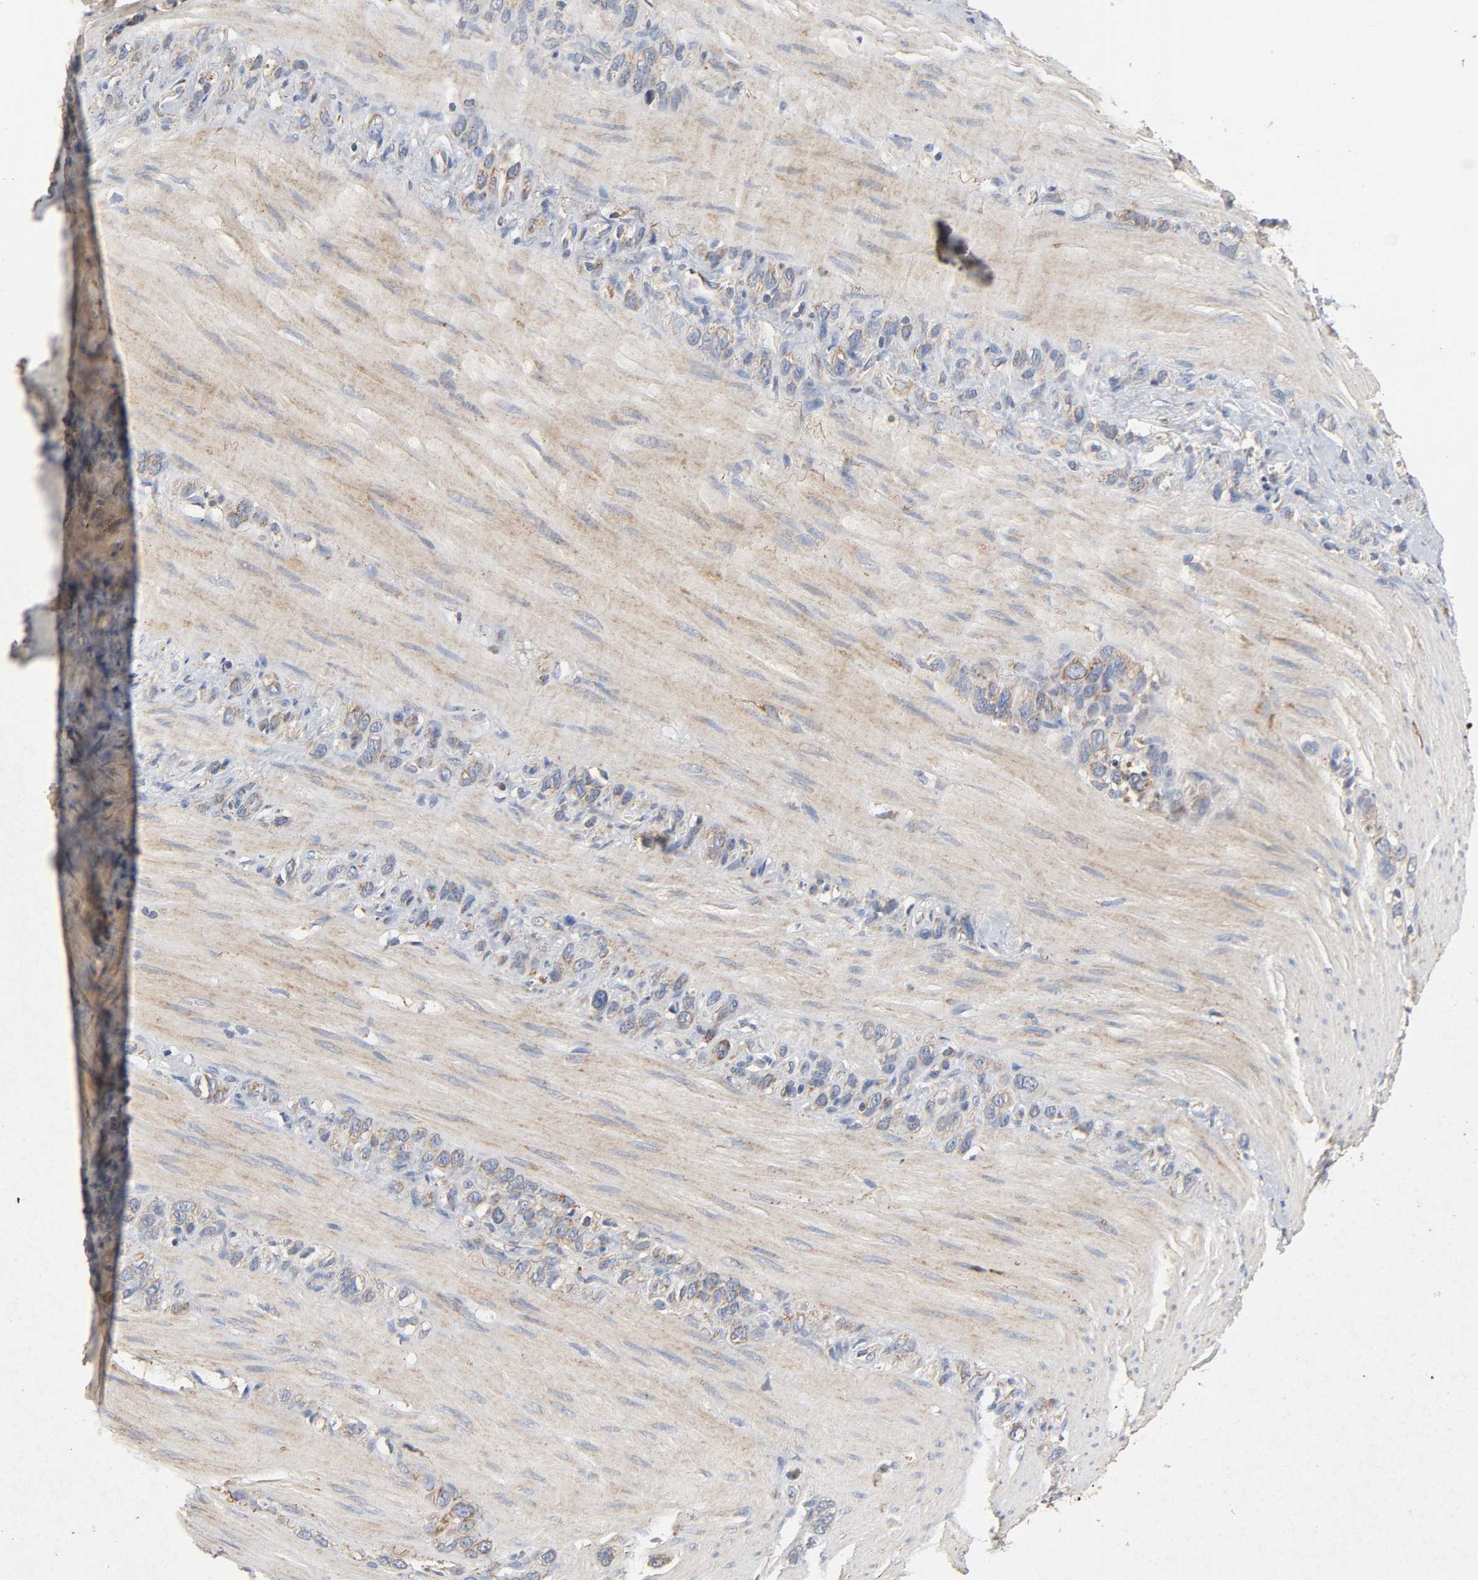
{"staining": {"intensity": "weak", "quantity": "25%-75%", "location": "cytoplasmic/membranous"}, "tissue": "stomach cancer", "cell_type": "Tumor cells", "image_type": "cancer", "snomed": [{"axis": "morphology", "description": "Normal tissue, NOS"}, {"axis": "morphology", "description": "Adenocarcinoma, NOS"}, {"axis": "morphology", "description": "Adenocarcinoma, High grade"}, {"axis": "topography", "description": "Stomach, upper"}, {"axis": "topography", "description": "Stomach"}], "caption": "Weak cytoplasmic/membranous positivity is identified in about 25%-75% of tumor cells in stomach cancer. Immunohistochemistry (ihc) stains the protein of interest in brown and the nuclei are stained blue.", "gene": "NDUFS3", "patient": {"sex": "female", "age": 65}}